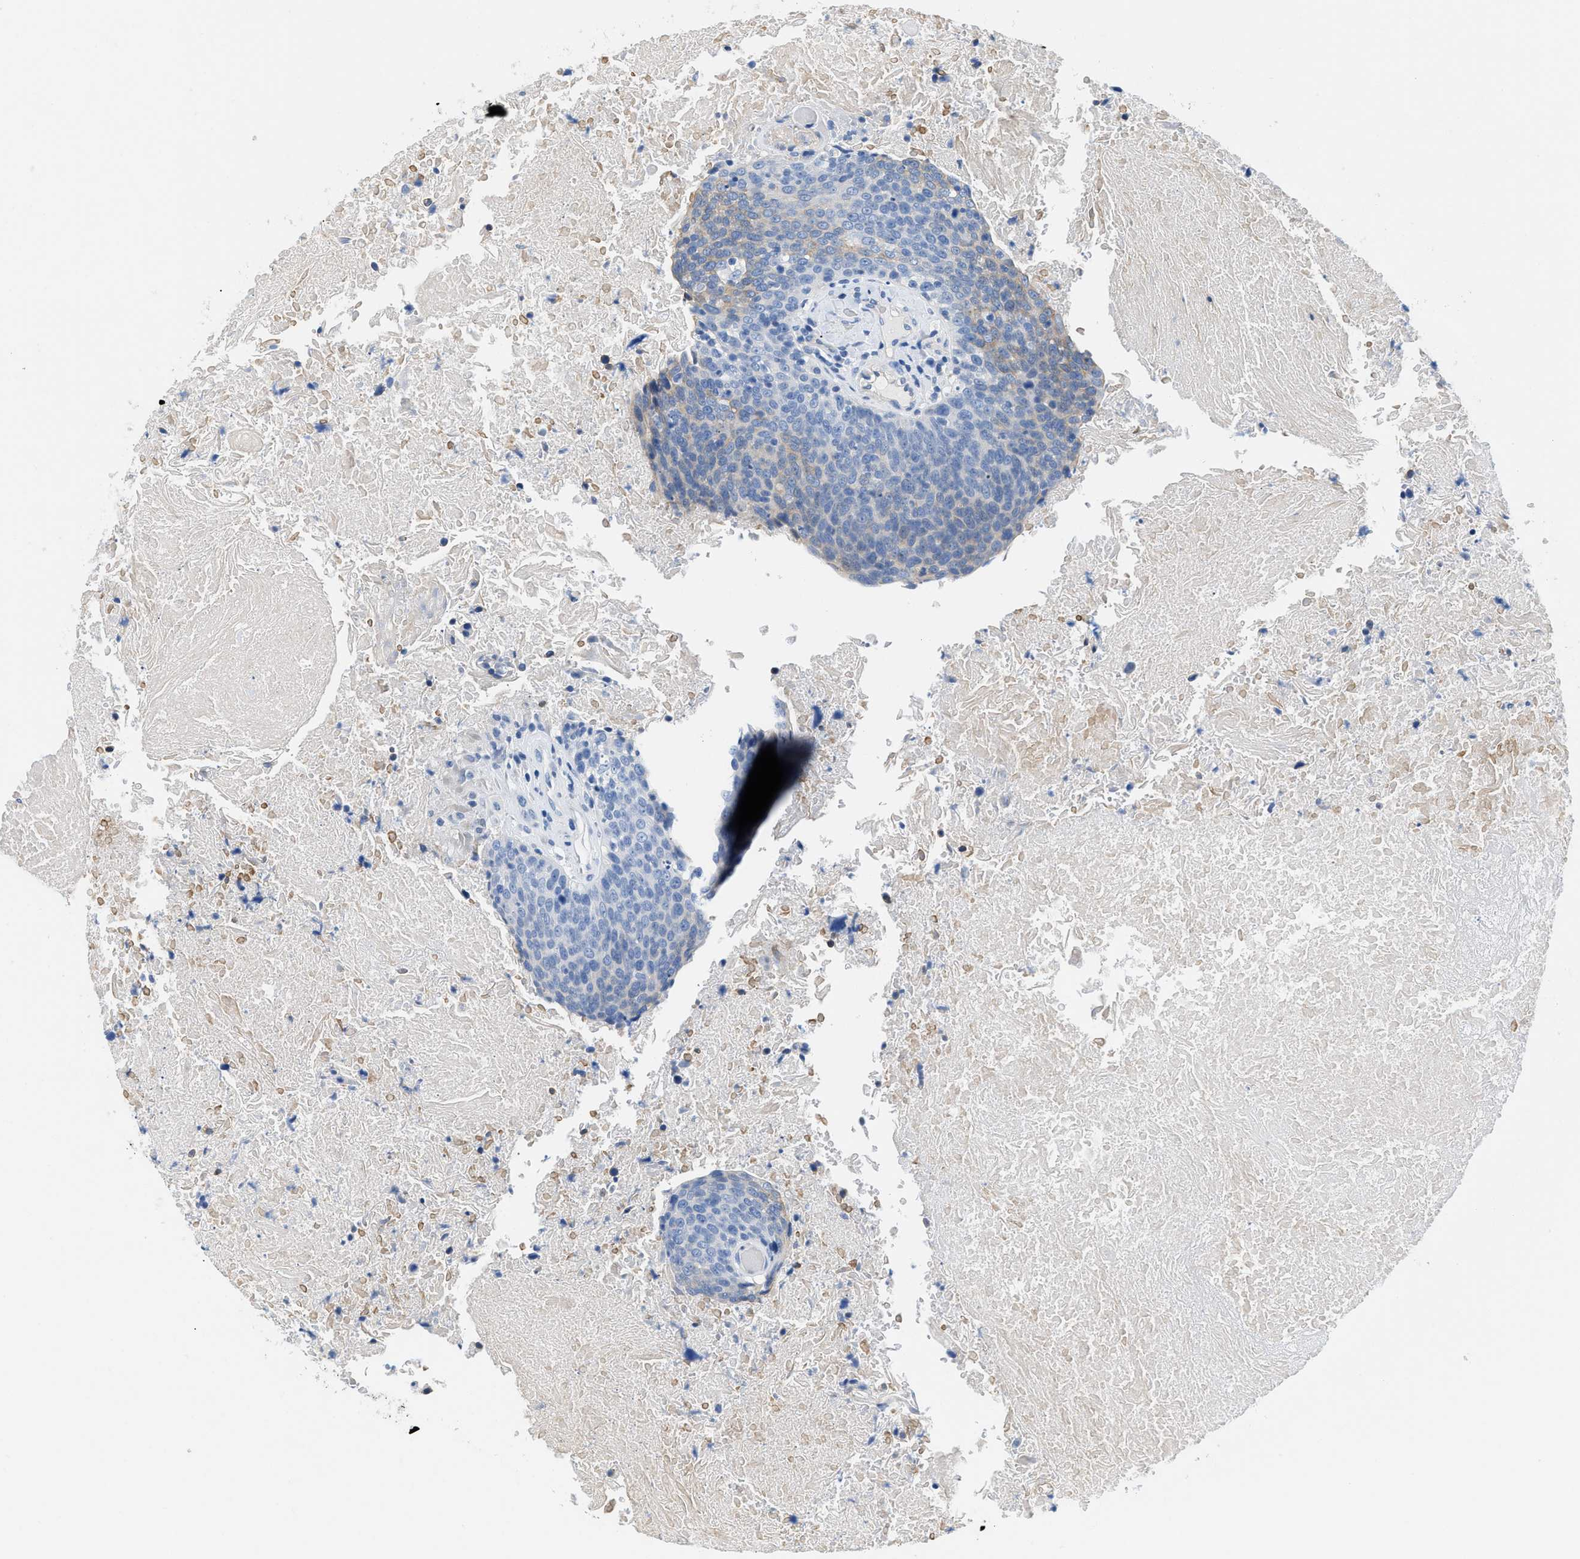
{"staining": {"intensity": "weak", "quantity": "<25%", "location": "cytoplasmic/membranous"}, "tissue": "head and neck cancer", "cell_type": "Tumor cells", "image_type": "cancer", "snomed": [{"axis": "morphology", "description": "Squamous cell carcinoma, NOS"}, {"axis": "morphology", "description": "Squamous cell carcinoma, metastatic, NOS"}, {"axis": "topography", "description": "Lymph node"}, {"axis": "topography", "description": "Head-Neck"}], "caption": "Immunohistochemical staining of head and neck cancer (squamous cell carcinoma) reveals no significant staining in tumor cells. The staining was performed using DAB (3,3'-diaminobenzidine) to visualize the protein expression in brown, while the nuclei were stained in blue with hematoxylin (Magnification: 20x).", "gene": "BPGM", "patient": {"sex": "male", "age": 62}}